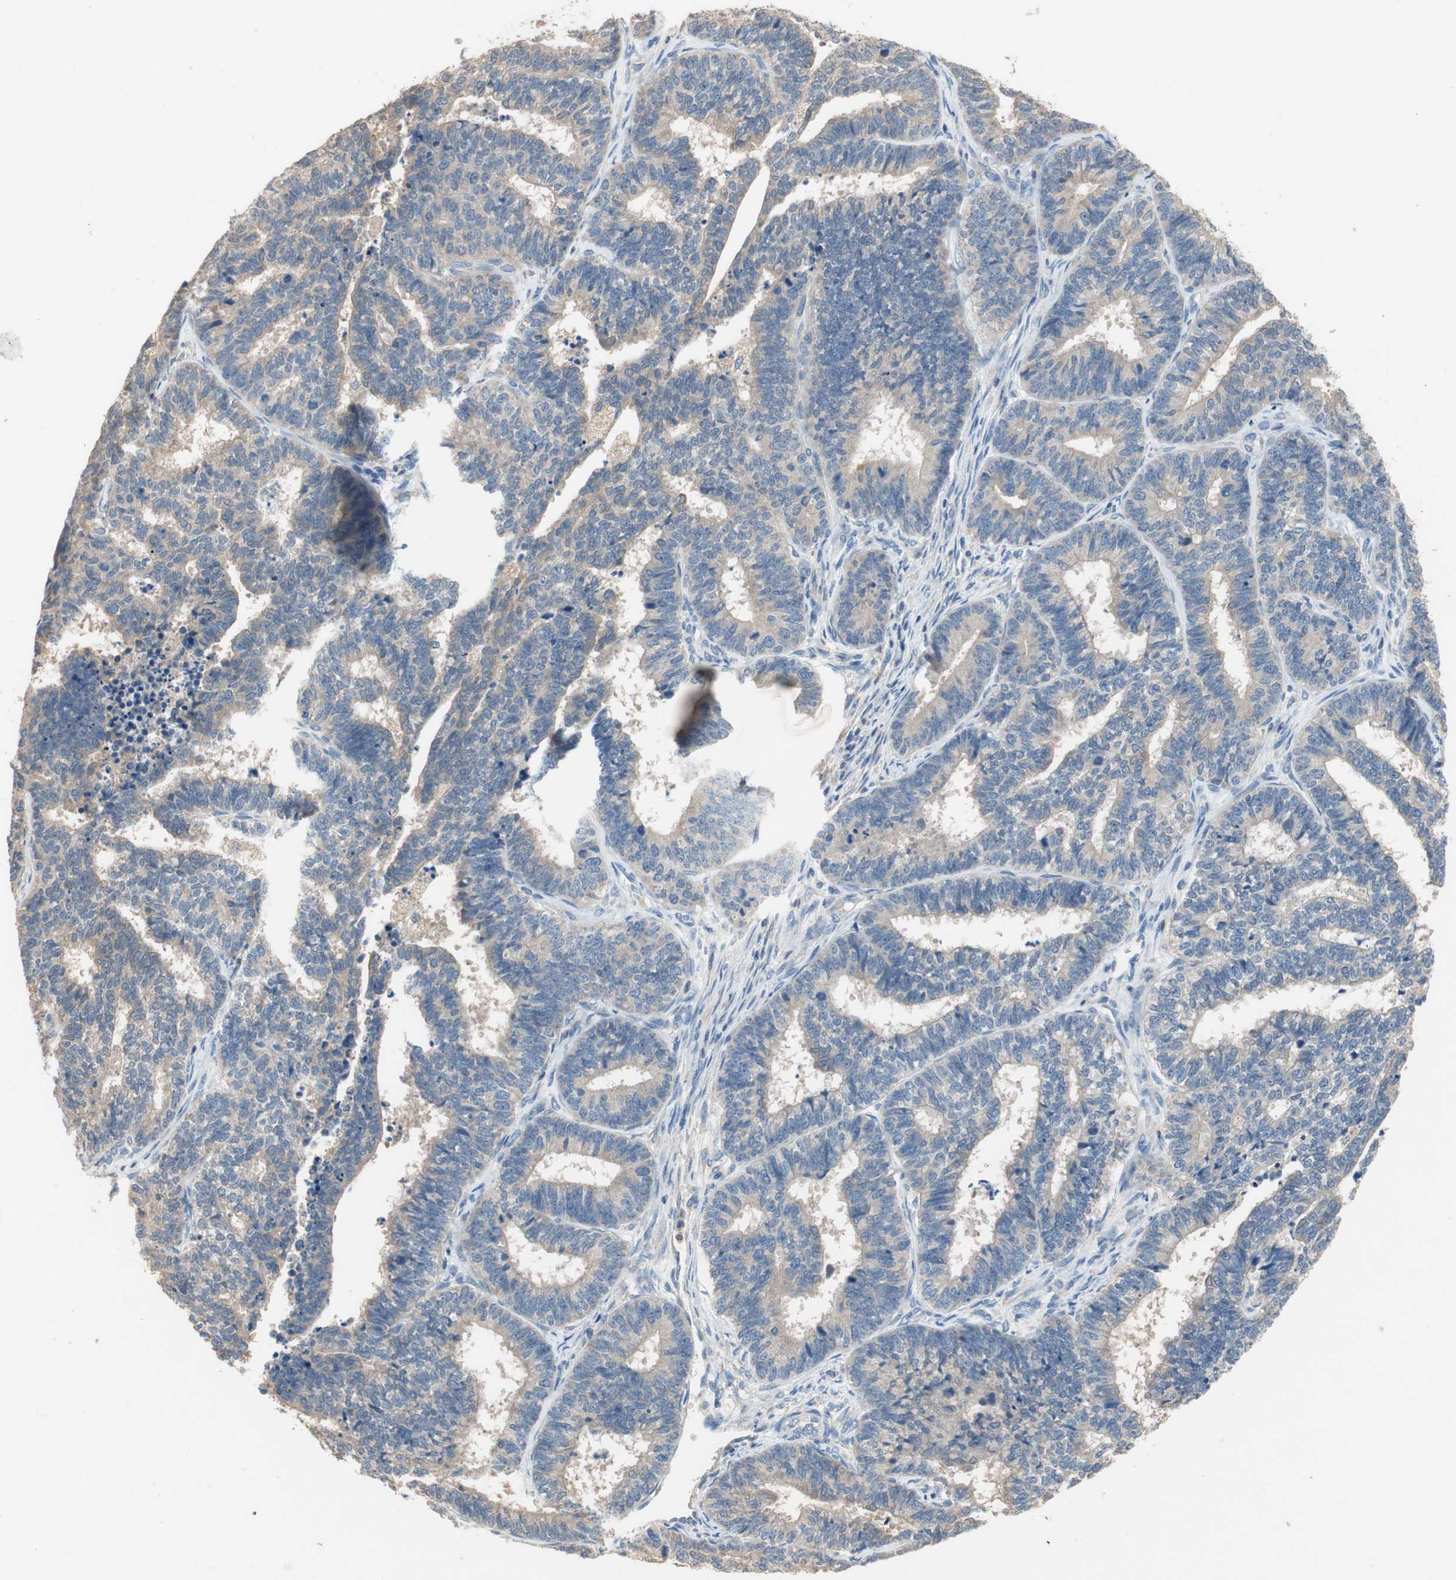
{"staining": {"intensity": "weak", "quantity": "25%-75%", "location": "cytoplasmic/membranous"}, "tissue": "endometrial cancer", "cell_type": "Tumor cells", "image_type": "cancer", "snomed": [{"axis": "morphology", "description": "Adenocarcinoma, NOS"}, {"axis": "topography", "description": "Endometrium"}], "caption": "An image of human endometrial adenocarcinoma stained for a protein exhibits weak cytoplasmic/membranous brown staining in tumor cells.", "gene": "ADAP1", "patient": {"sex": "female", "age": 70}}